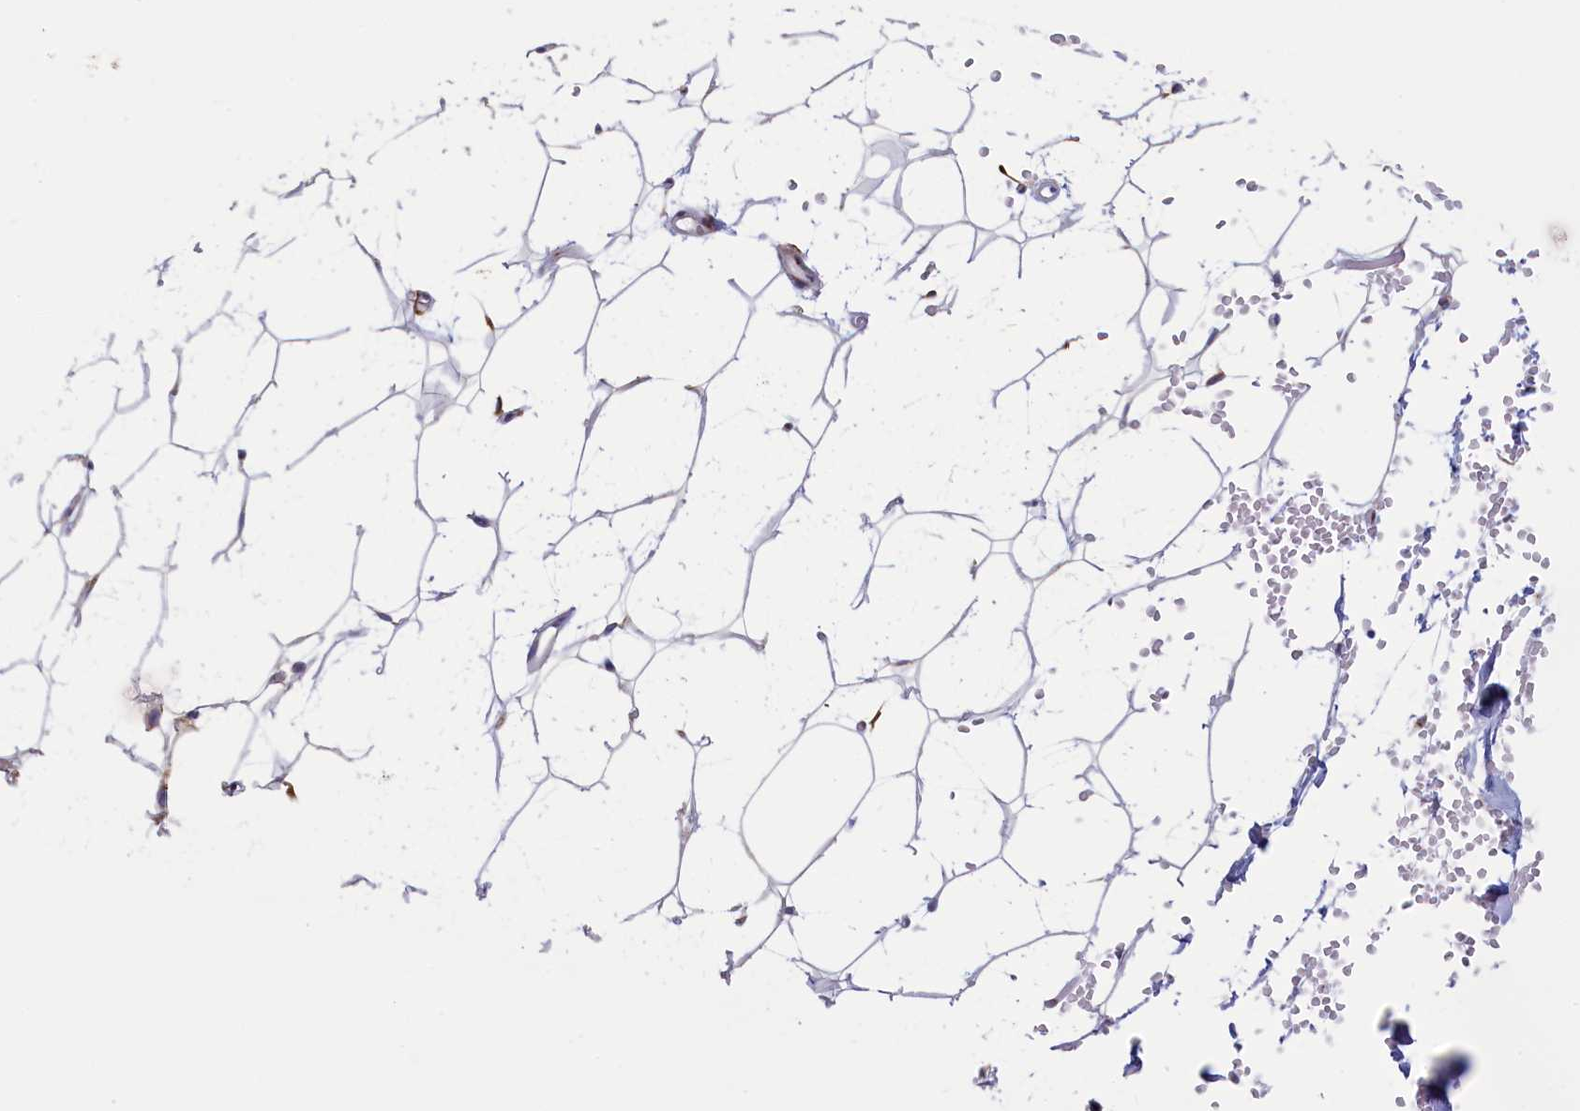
{"staining": {"intensity": "weak", "quantity": ">75%", "location": "cytoplasmic/membranous"}, "tissue": "adipose tissue", "cell_type": "Adipocytes", "image_type": "normal", "snomed": [{"axis": "morphology", "description": "Normal tissue, NOS"}, {"axis": "topography", "description": "Breast"}], "caption": "This is an image of IHC staining of benign adipose tissue, which shows weak expression in the cytoplasmic/membranous of adipocytes.", "gene": "CCDC68", "patient": {"sex": "female", "age": 23}}